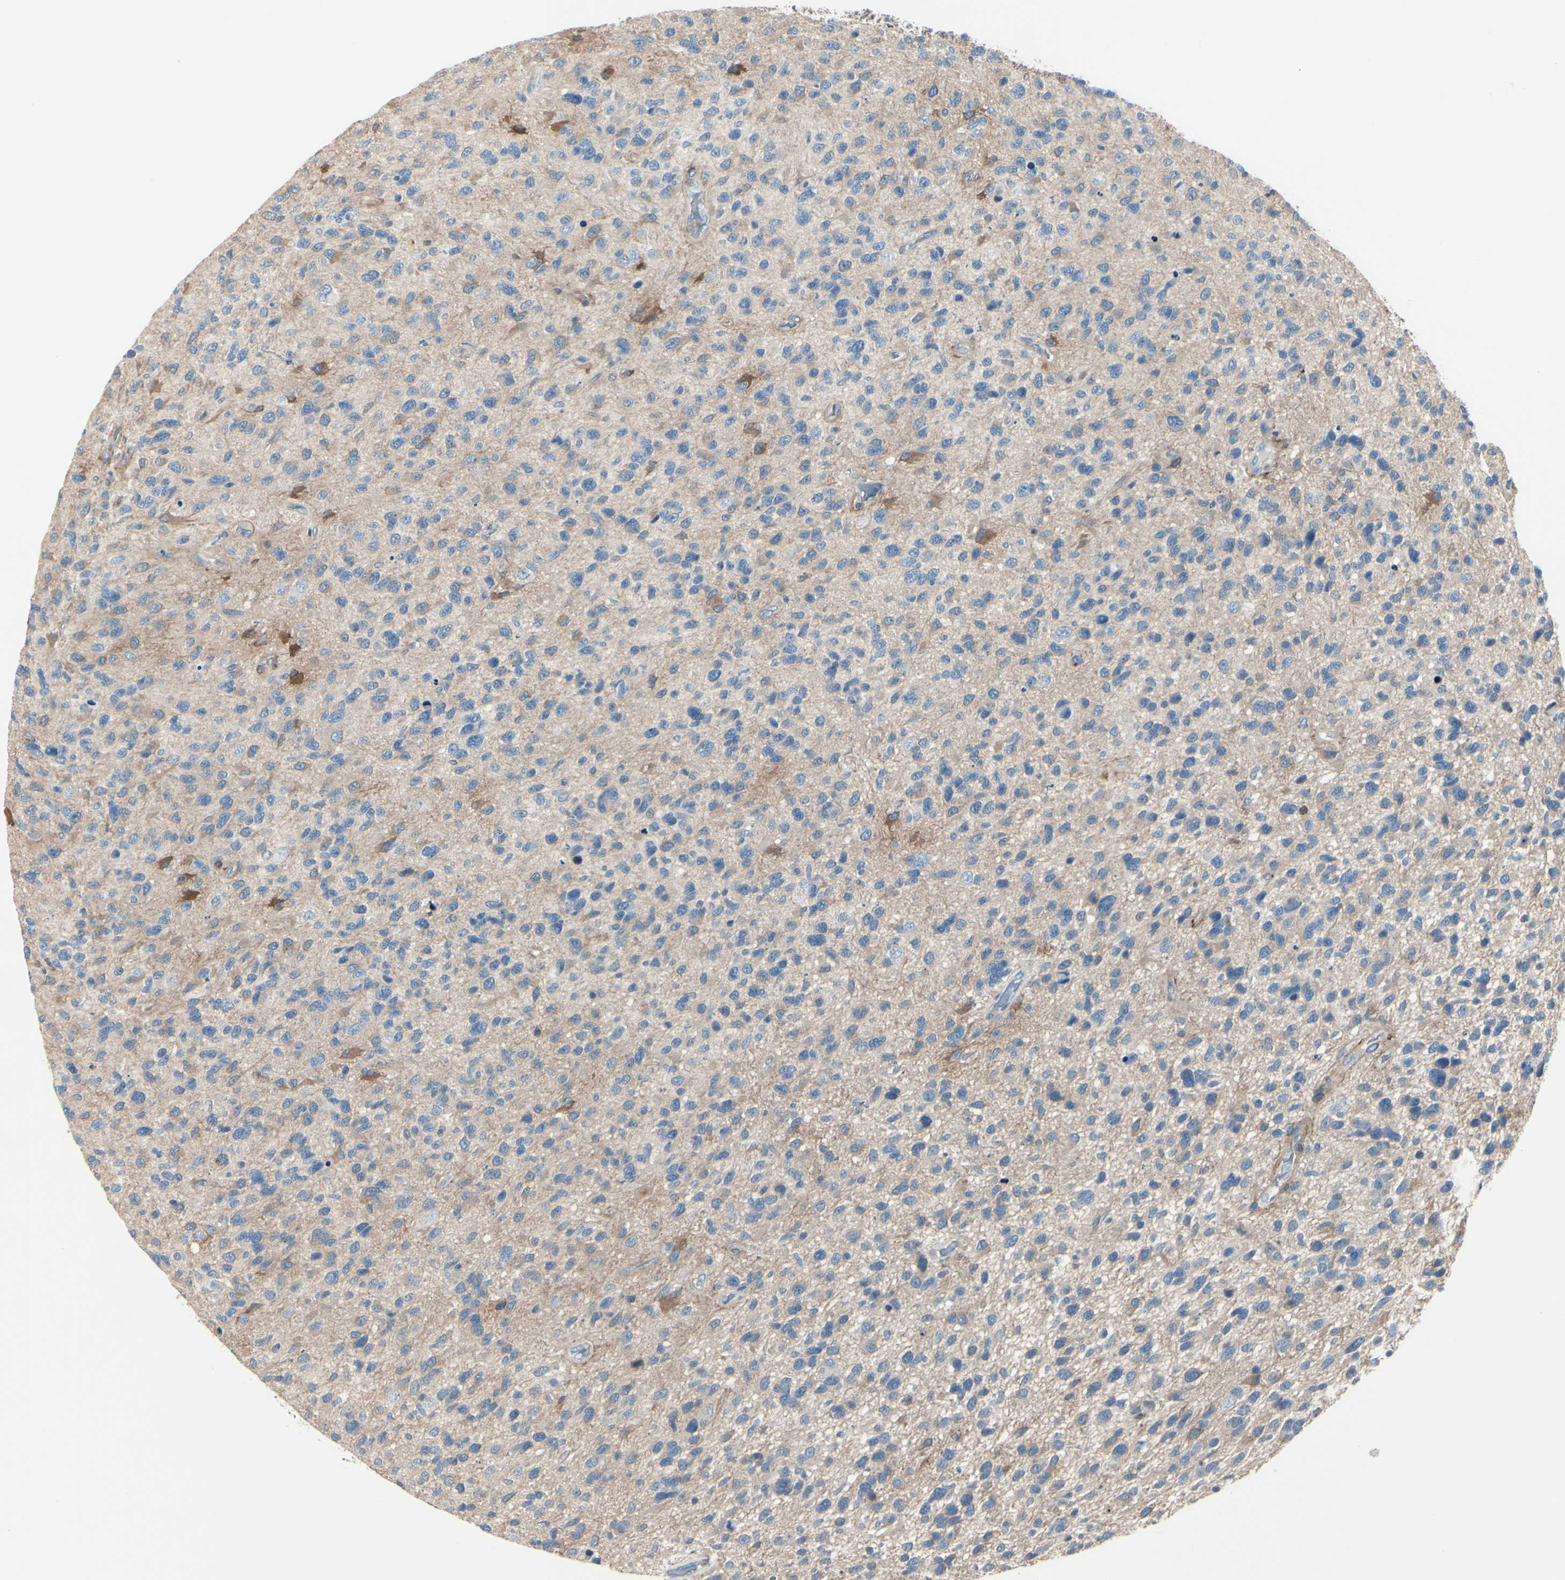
{"staining": {"intensity": "weak", "quantity": "25%-75%", "location": "cytoplasmic/membranous"}, "tissue": "glioma", "cell_type": "Tumor cells", "image_type": "cancer", "snomed": [{"axis": "morphology", "description": "Glioma, malignant, High grade"}, {"axis": "topography", "description": "Brain"}], "caption": "IHC of glioma exhibits low levels of weak cytoplasmic/membranous staining in about 25%-75% of tumor cells.", "gene": "SLC9A3R1", "patient": {"sex": "female", "age": 58}}